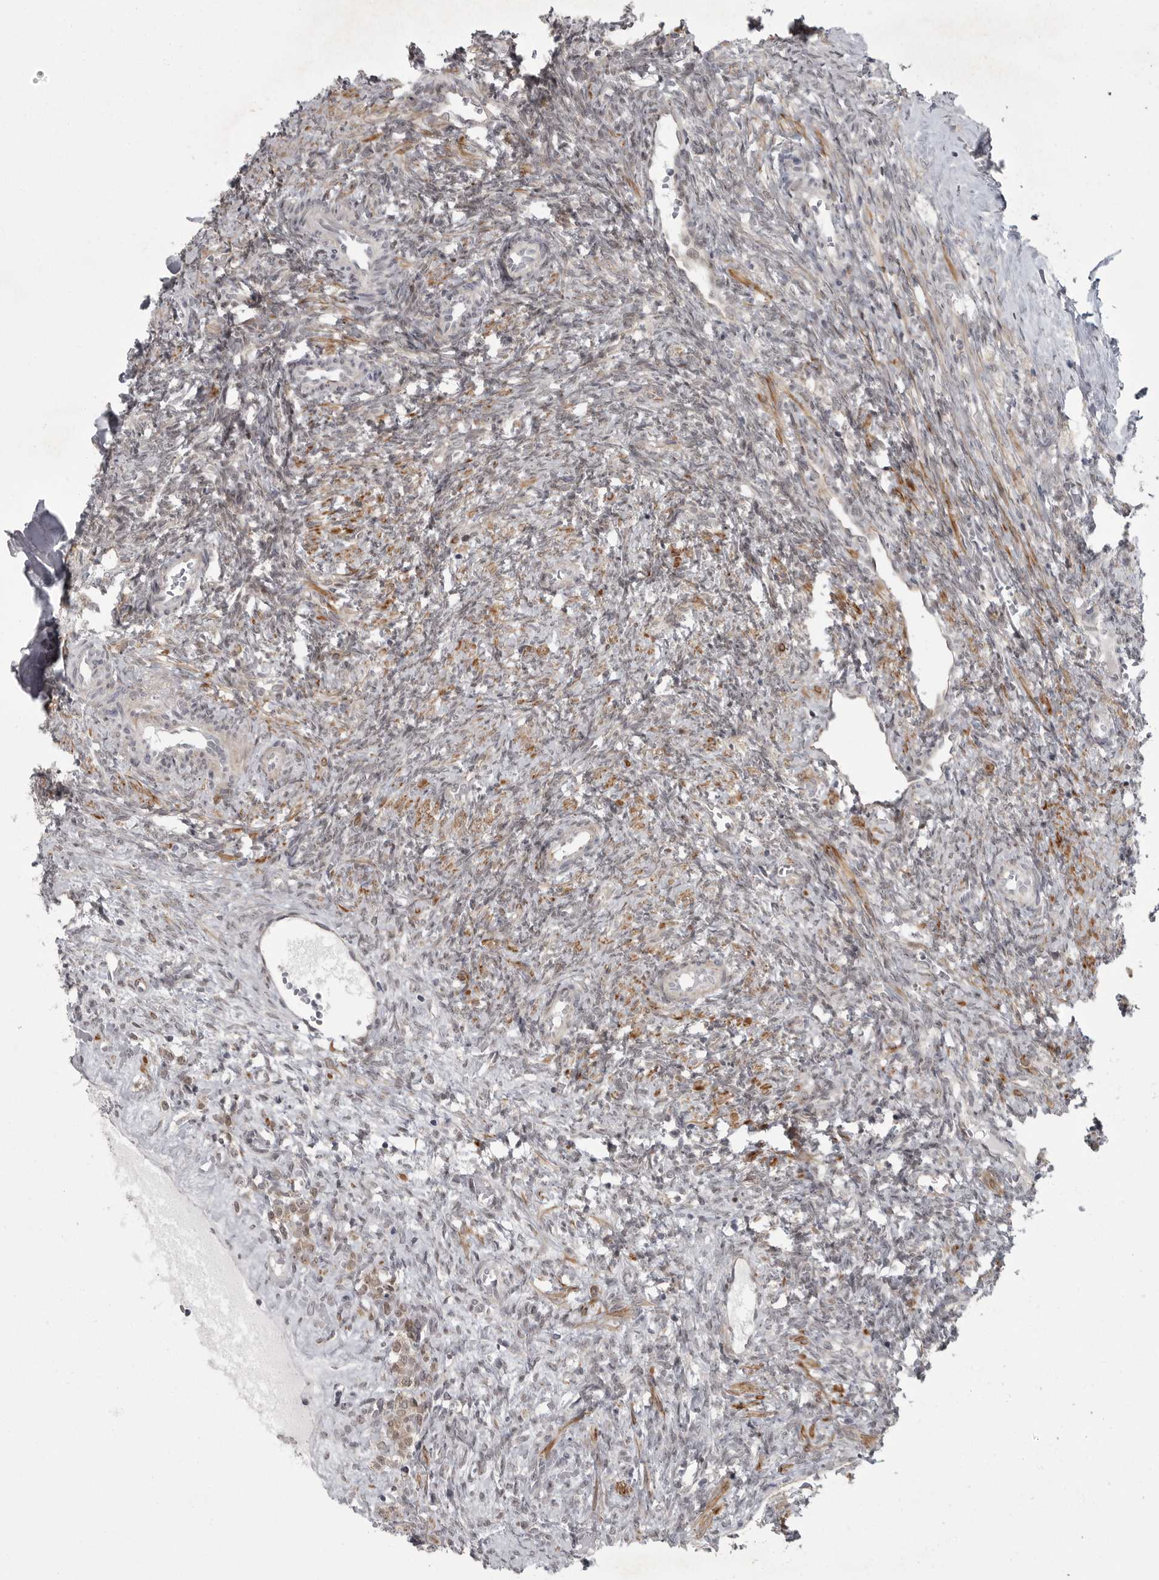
{"staining": {"intensity": "moderate", "quantity": ">75%", "location": "cytoplasmic/membranous"}, "tissue": "ovary", "cell_type": "Follicle cells", "image_type": "normal", "snomed": [{"axis": "morphology", "description": "Normal tissue, NOS"}, {"axis": "topography", "description": "Ovary"}], "caption": "The micrograph reveals a brown stain indicating the presence of a protein in the cytoplasmic/membranous of follicle cells in ovary.", "gene": "PPP1R9A", "patient": {"sex": "female", "age": 41}}